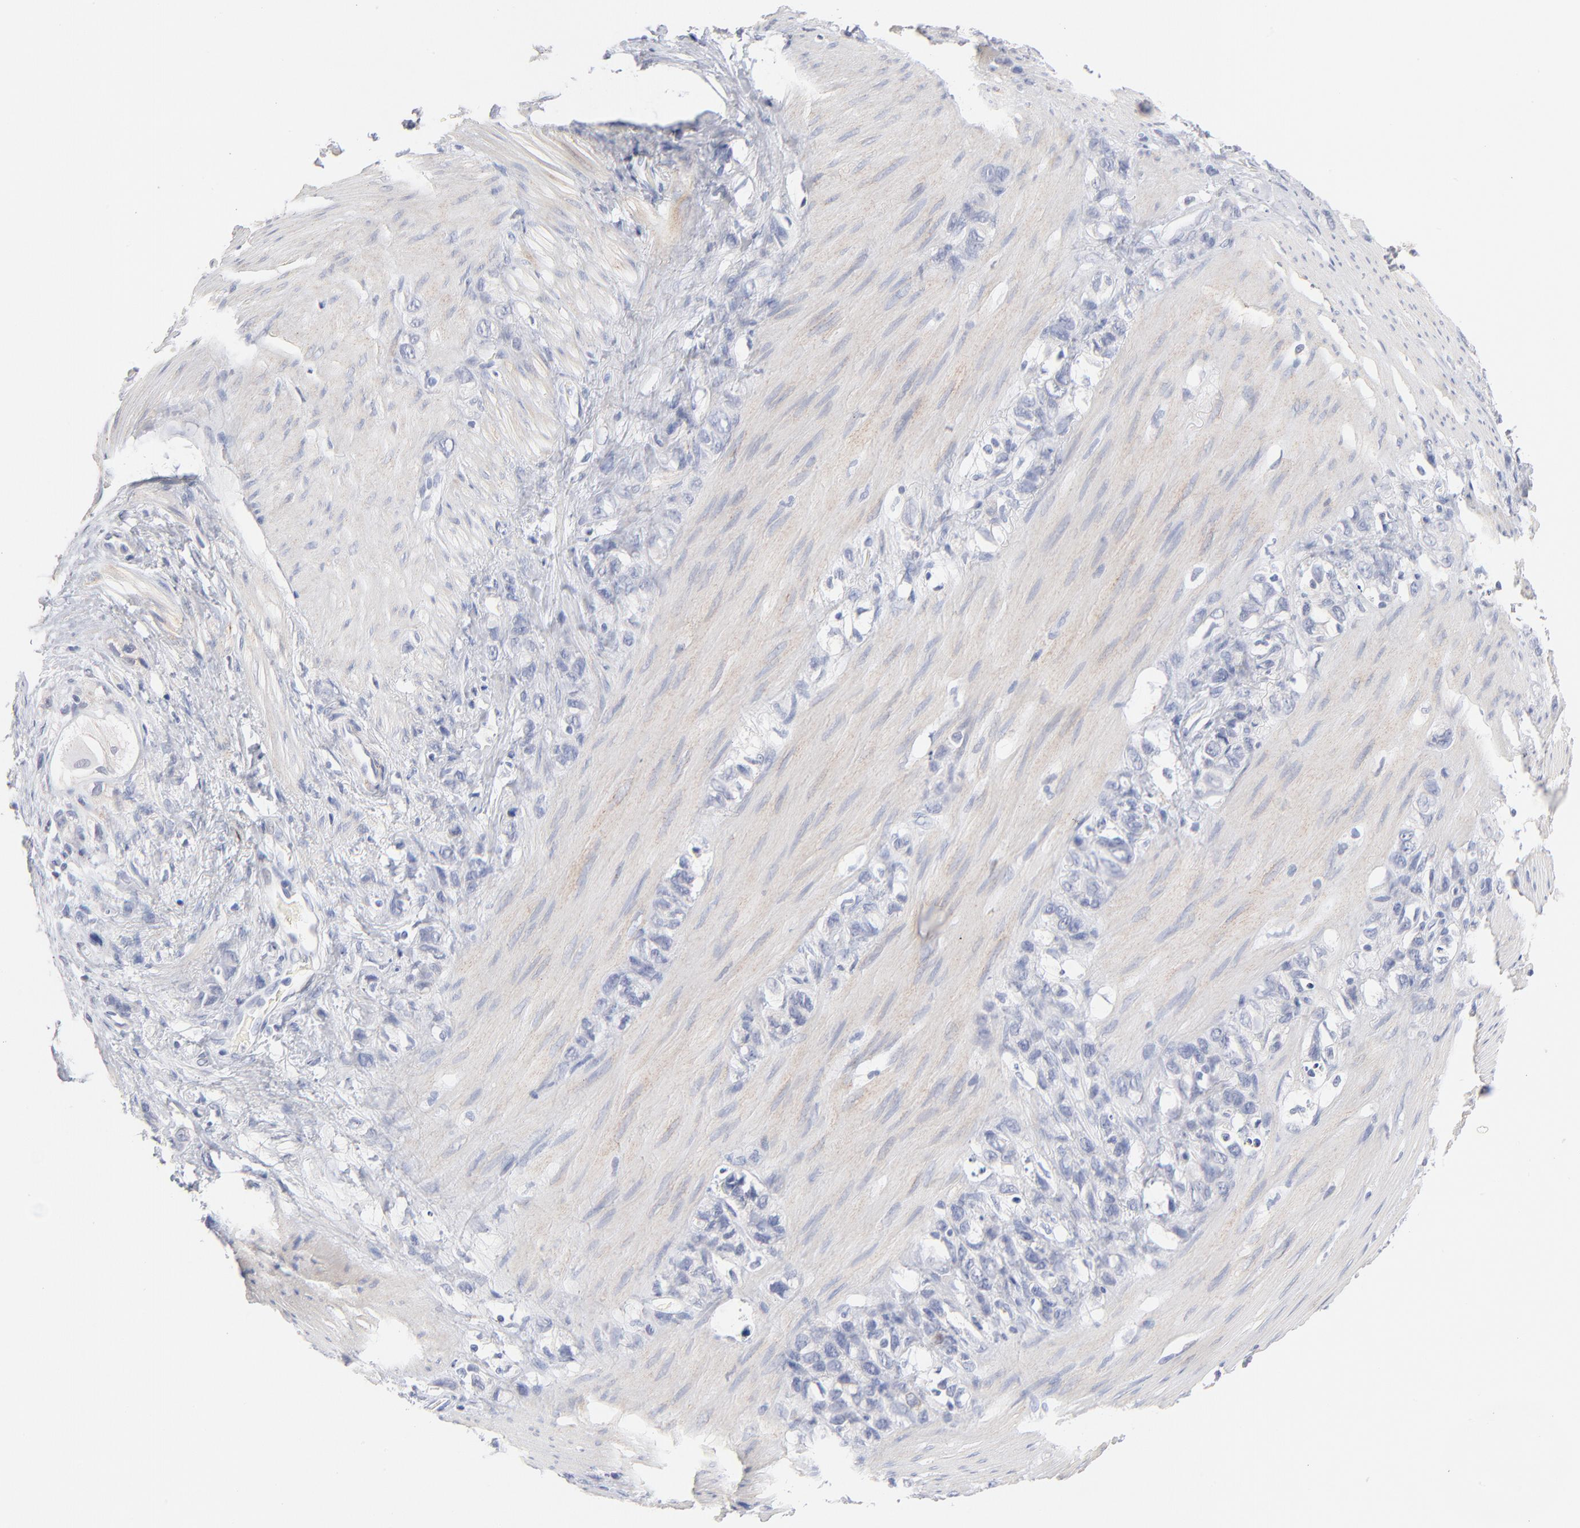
{"staining": {"intensity": "negative", "quantity": "none", "location": "none"}, "tissue": "stomach cancer", "cell_type": "Tumor cells", "image_type": "cancer", "snomed": [{"axis": "morphology", "description": "Normal tissue, NOS"}, {"axis": "morphology", "description": "Adenocarcinoma, NOS"}, {"axis": "morphology", "description": "Adenocarcinoma, High grade"}, {"axis": "topography", "description": "Stomach, upper"}, {"axis": "topography", "description": "Stomach"}], "caption": "IHC photomicrograph of neoplastic tissue: human stomach adenocarcinoma (high-grade) stained with DAB demonstrates no significant protein staining in tumor cells. The staining is performed using DAB (3,3'-diaminobenzidine) brown chromogen with nuclei counter-stained in using hematoxylin.", "gene": "MID1", "patient": {"sex": "female", "age": 65}}